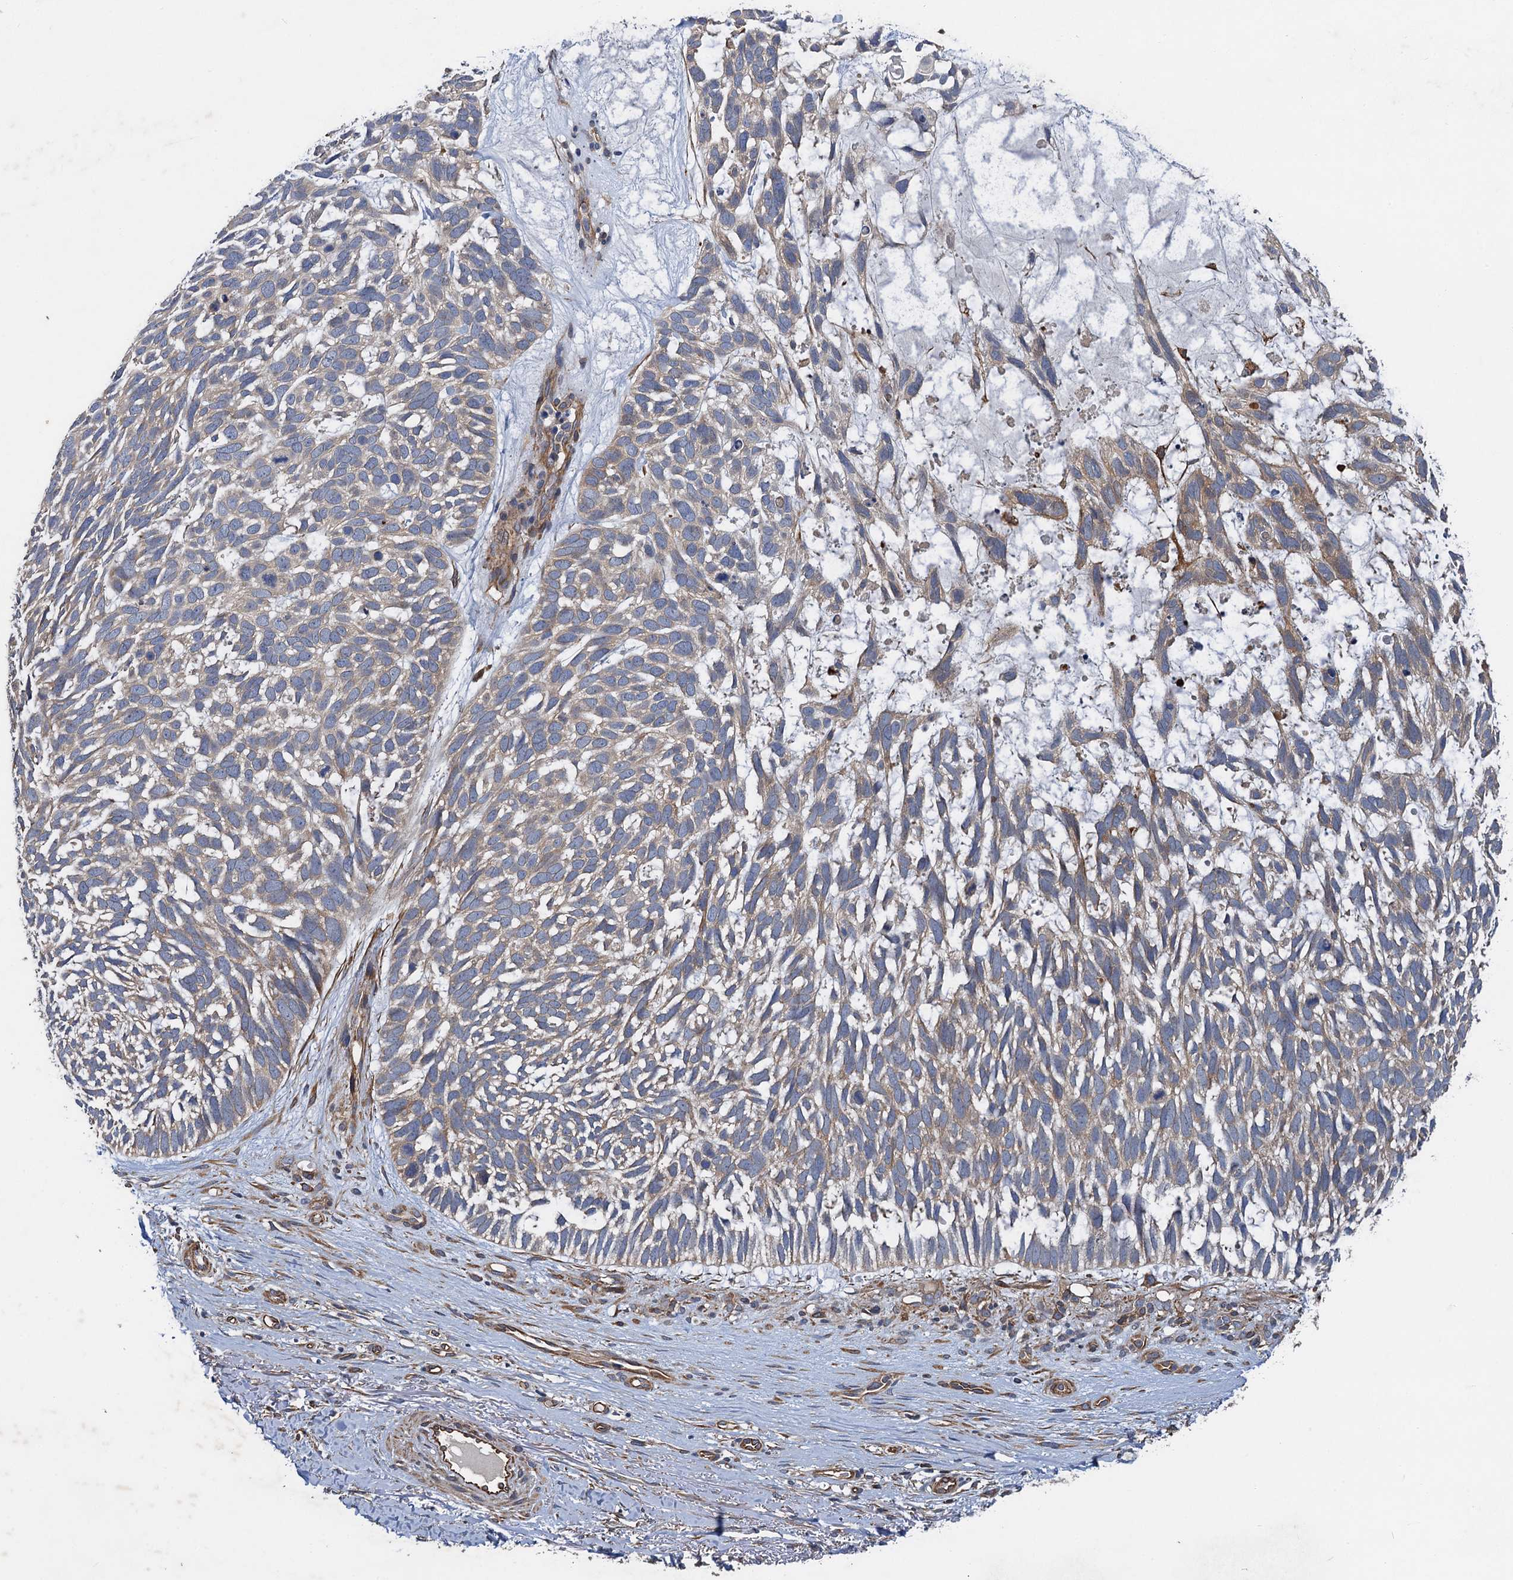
{"staining": {"intensity": "weak", "quantity": "<25%", "location": "cytoplasmic/membranous"}, "tissue": "skin cancer", "cell_type": "Tumor cells", "image_type": "cancer", "snomed": [{"axis": "morphology", "description": "Basal cell carcinoma"}, {"axis": "topography", "description": "Skin"}], "caption": "Immunohistochemistry (IHC) photomicrograph of neoplastic tissue: human skin basal cell carcinoma stained with DAB (3,3'-diaminobenzidine) shows no significant protein staining in tumor cells.", "gene": "PJA2", "patient": {"sex": "male", "age": 88}}